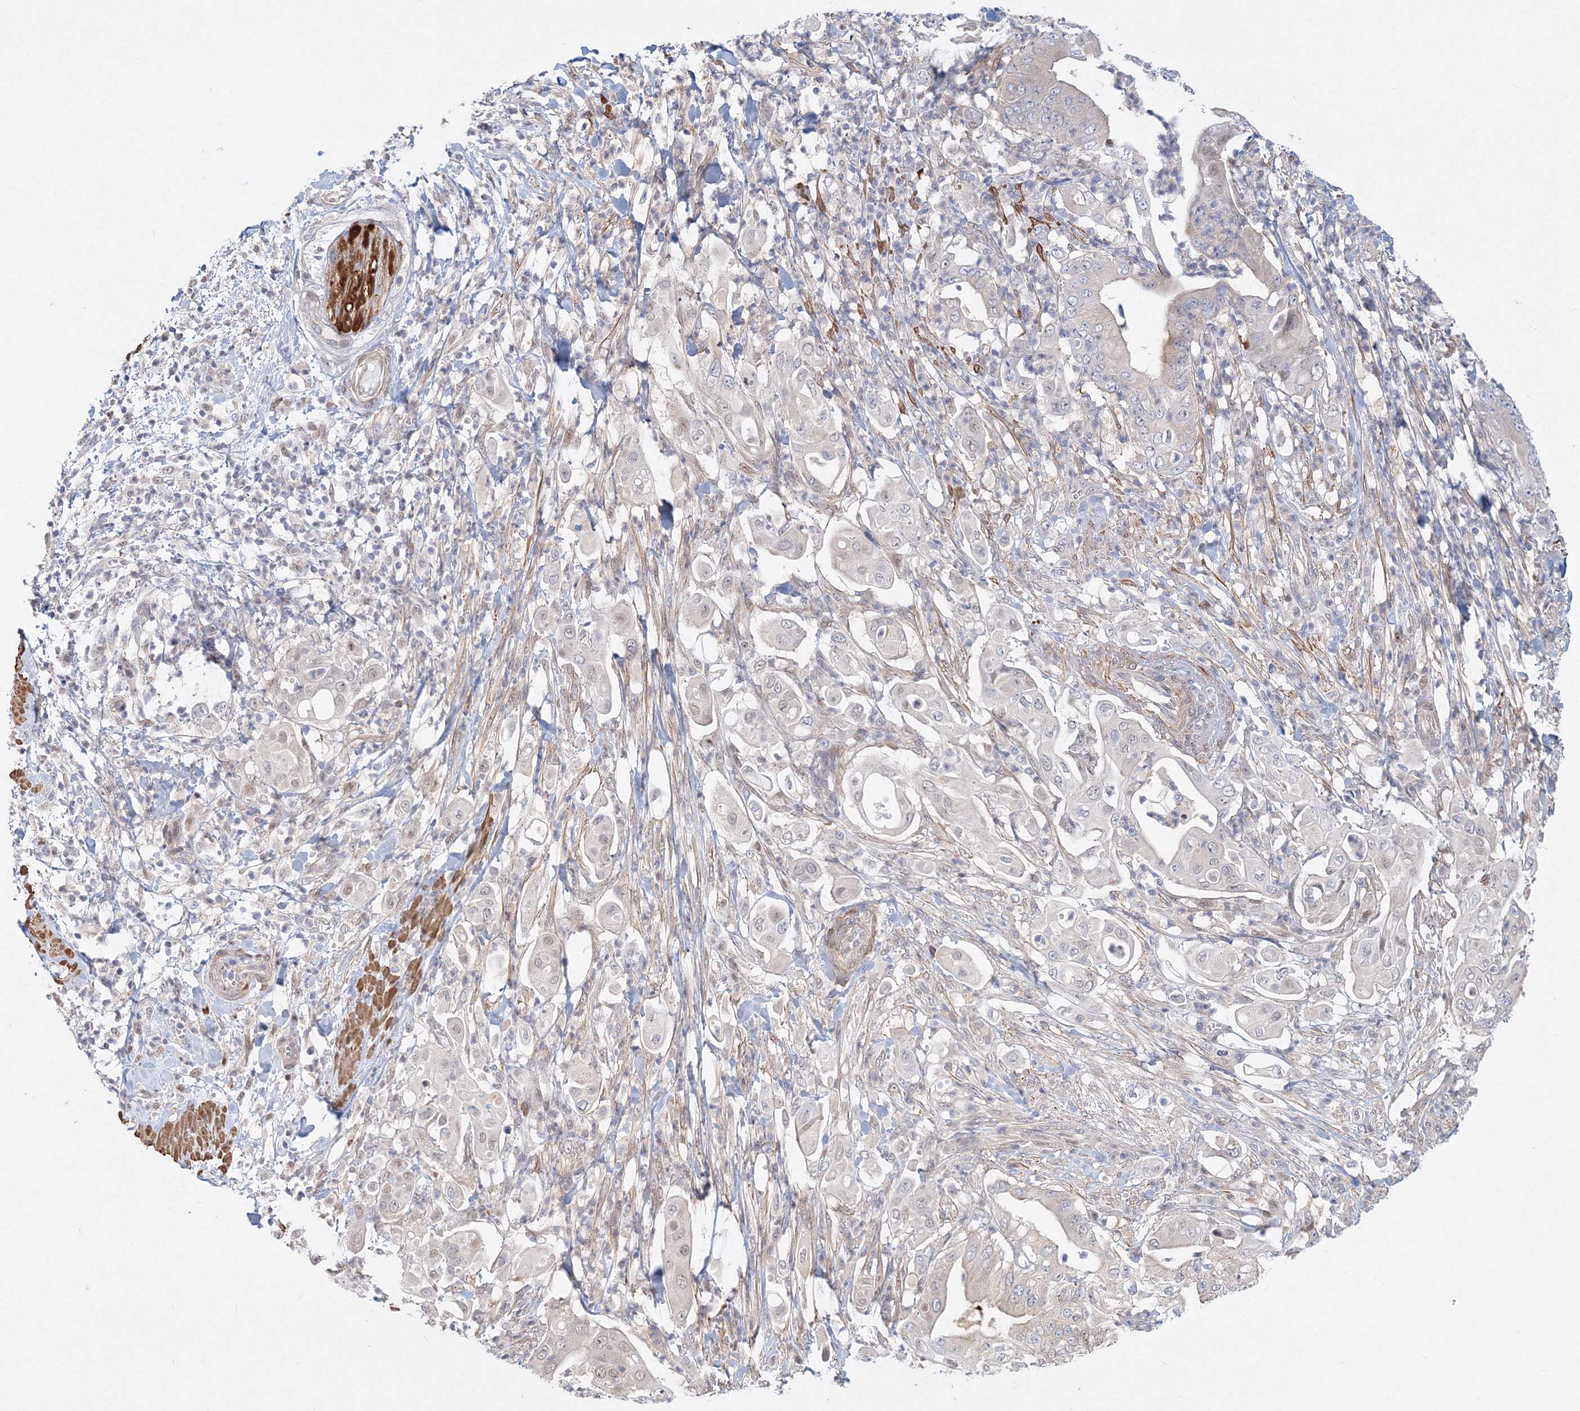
{"staining": {"intensity": "negative", "quantity": "none", "location": "none"}, "tissue": "pancreatic cancer", "cell_type": "Tumor cells", "image_type": "cancer", "snomed": [{"axis": "morphology", "description": "Adenocarcinoma, NOS"}, {"axis": "topography", "description": "Pancreas"}], "caption": "Immunohistochemistry (IHC) image of neoplastic tissue: pancreatic cancer (adenocarcinoma) stained with DAB (3,3'-diaminobenzidine) shows no significant protein staining in tumor cells. (IHC, brightfield microscopy, high magnification).", "gene": "ARHGAP21", "patient": {"sex": "female", "age": 77}}